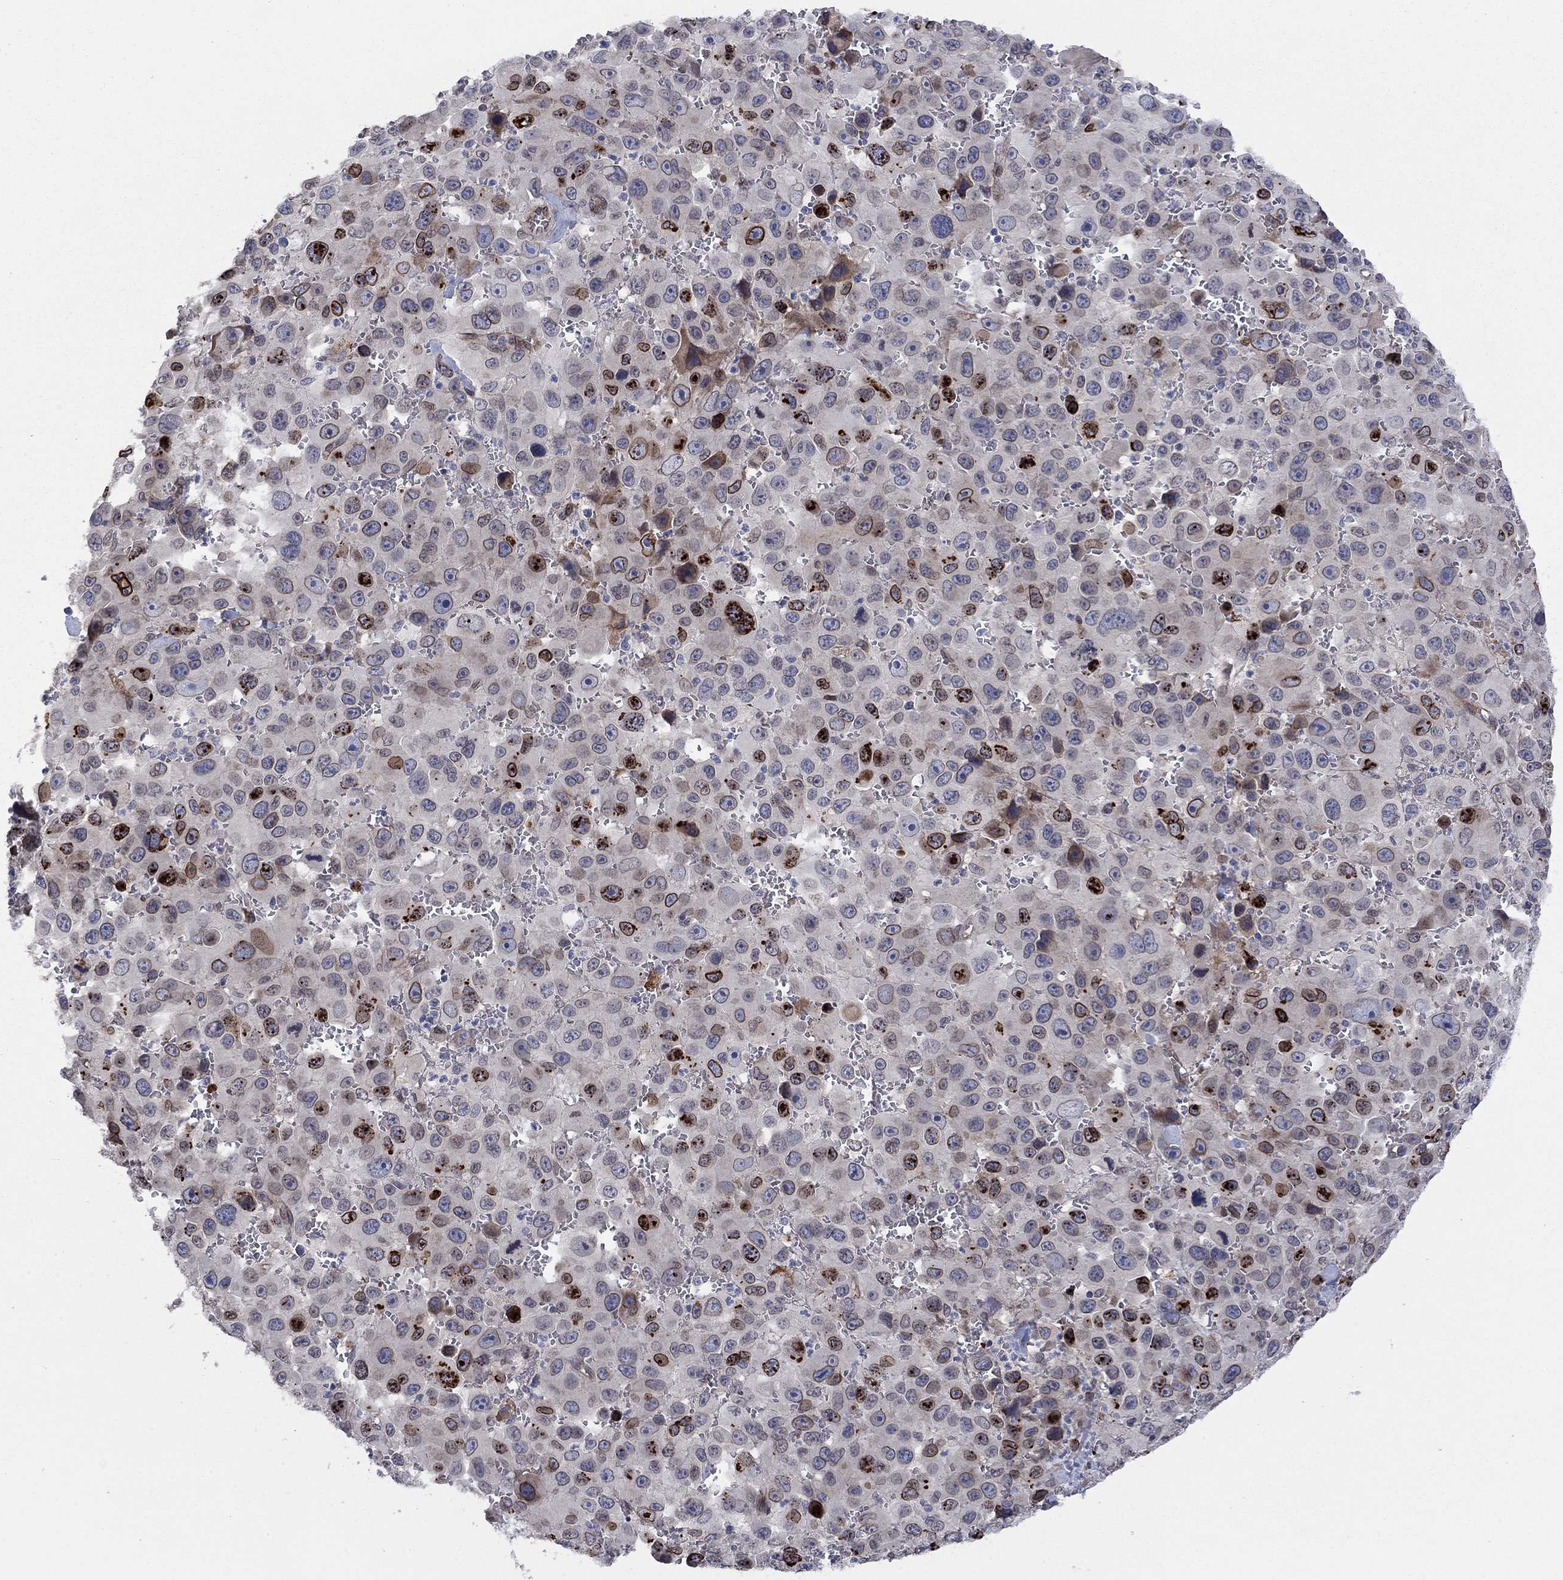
{"staining": {"intensity": "strong", "quantity": "<25%", "location": "cytoplasmic/membranous,nuclear"}, "tissue": "melanoma", "cell_type": "Tumor cells", "image_type": "cancer", "snomed": [{"axis": "morphology", "description": "Malignant melanoma, NOS"}, {"axis": "topography", "description": "Skin"}], "caption": "Malignant melanoma stained for a protein (brown) displays strong cytoplasmic/membranous and nuclear positive positivity in approximately <25% of tumor cells.", "gene": "EMC9", "patient": {"sex": "female", "age": 91}}